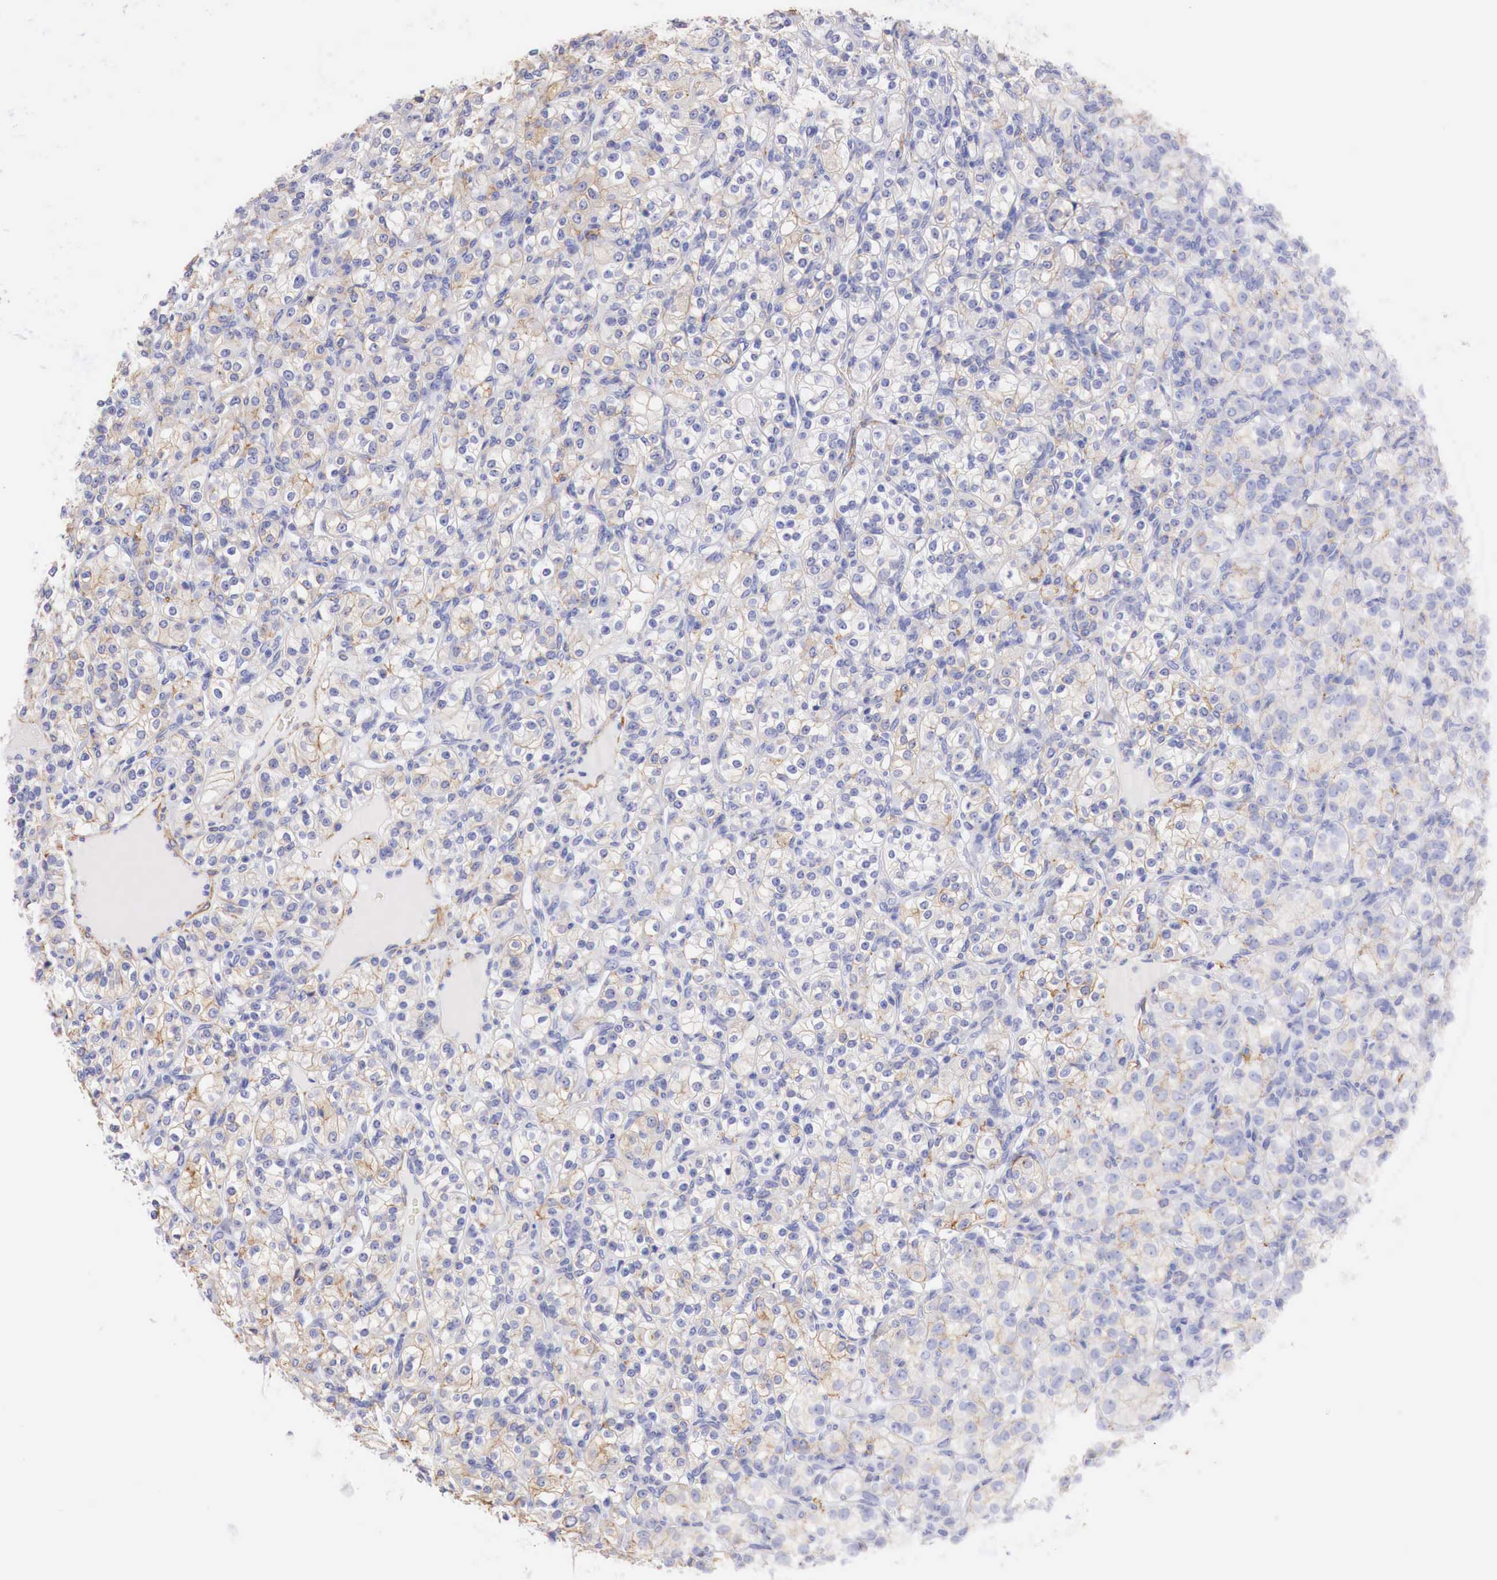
{"staining": {"intensity": "weak", "quantity": "25%-75%", "location": "cytoplasmic/membranous"}, "tissue": "renal cancer", "cell_type": "Tumor cells", "image_type": "cancer", "snomed": [{"axis": "morphology", "description": "Adenocarcinoma, NOS"}, {"axis": "topography", "description": "Kidney"}], "caption": "Protein staining displays weak cytoplasmic/membranous staining in about 25%-75% of tumor cells in adenocarcinoma (renal). (DAB = brown stain, brightfield microscopy at high magnification).", "gene": "TPM1", "patient": {"sex": "male", "age": 77}}